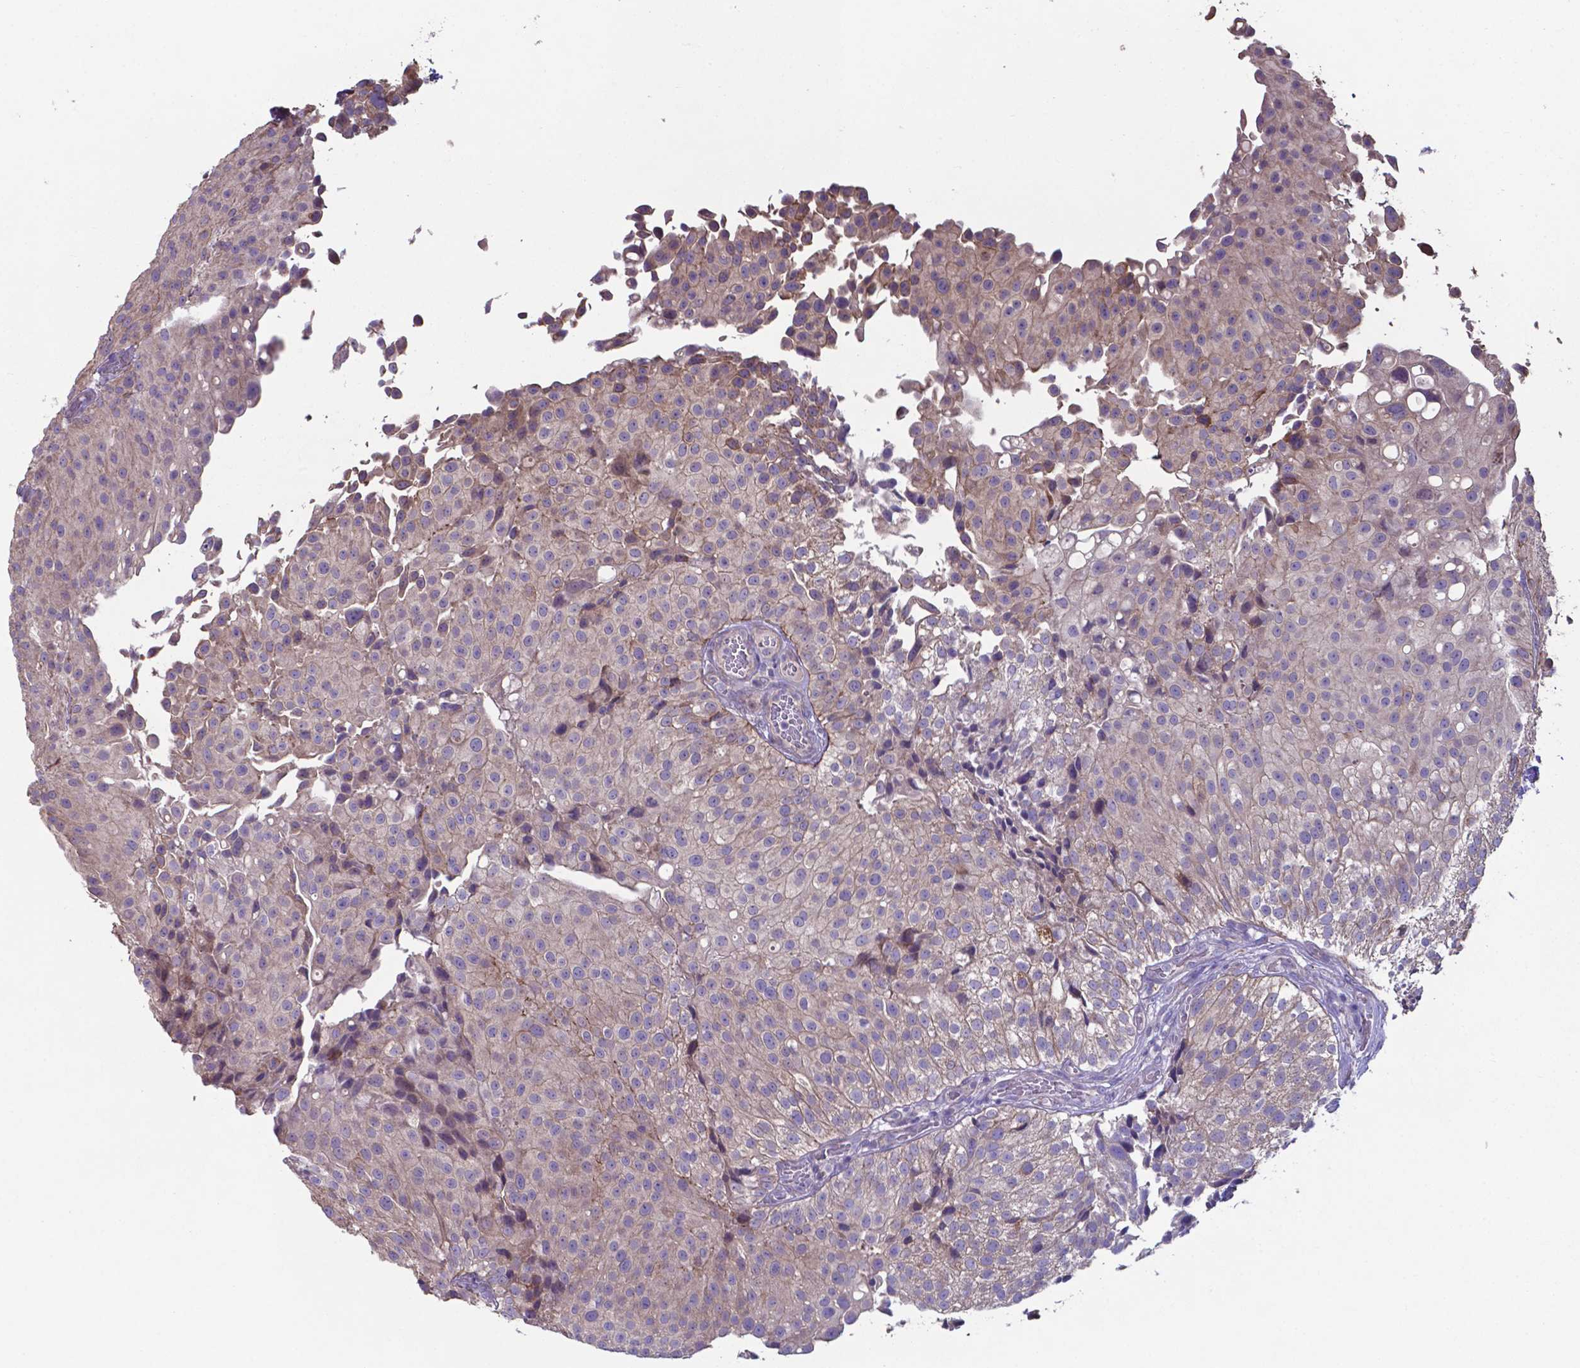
{"staining": {"intensity": "weak", "quantity": "<25%", "location": "cytoplasmic/membranous"}, "tissue": "urothelial cancer", "cell_type": "Tumor cells", "image_type": "cancer", "snomed": [{"axis": "morphology", "description": "Urothelial carcinoma, Low grade"}, {"axis": "topography", "description": "Urinary bladder"}], "caption": "Histopathology image shows no significant protein expression in tumor cells of urothelial cancer.", "gene": "TYRO3", "patient": {"sex": "male", "age": 80}}